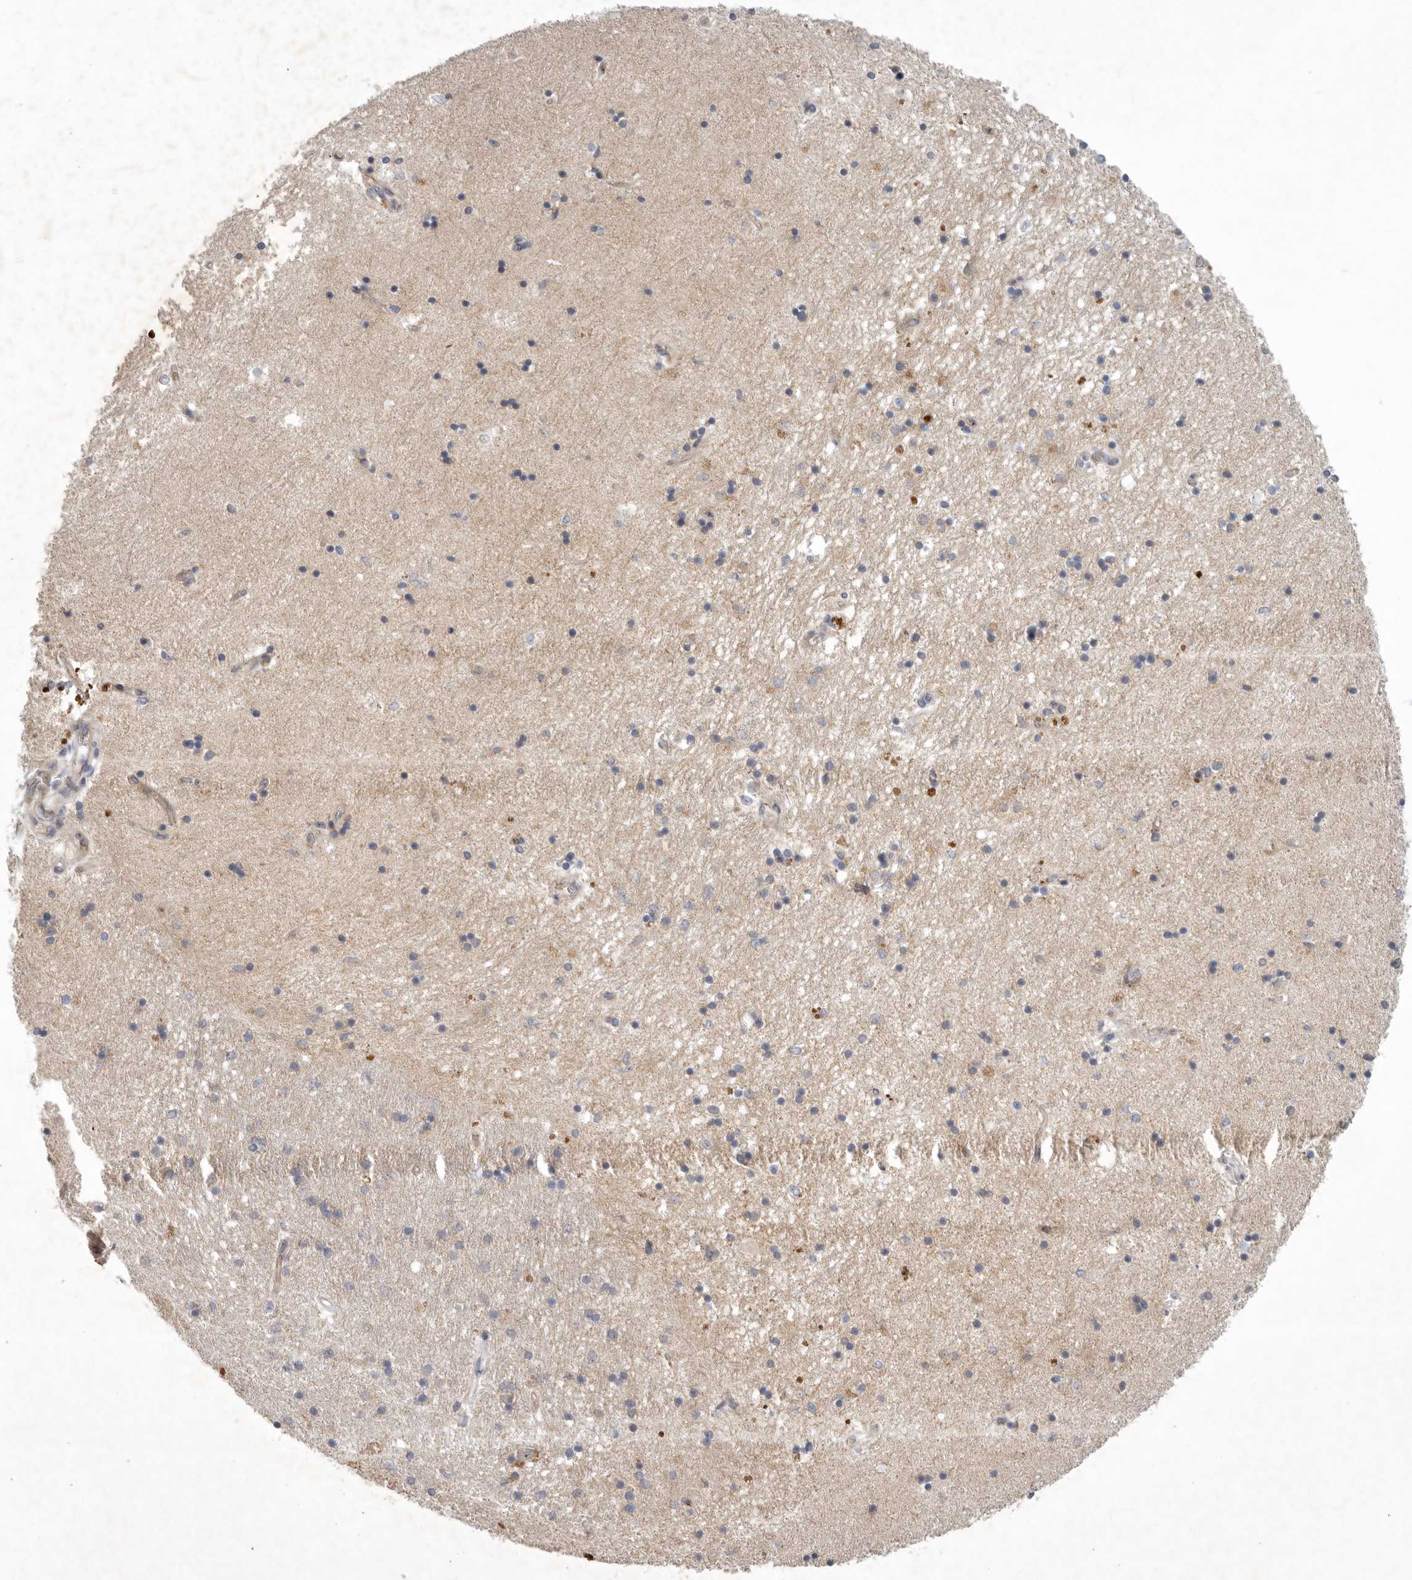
{"staining": {"intensity": "weak", "quantity": ">75%", "location": "cytoplasmic/membranous"}, "tissue": "hippocampus", "cell_type": "Glial cells", "image_type": "normal", "snomed": [{"axis": "morphology", "description": "Normal tissue, NOS"}, {"axis": "topography", "description": "Hippocampus"}], "caption": "The histopathology image displays staining of unremarkable hippocampus, revealing weak cytoplasmic/membranous protein positivity (brown color) within glial cells.", "gene": "KIF2B", "patient": {"sex": "male", "age": 45}}